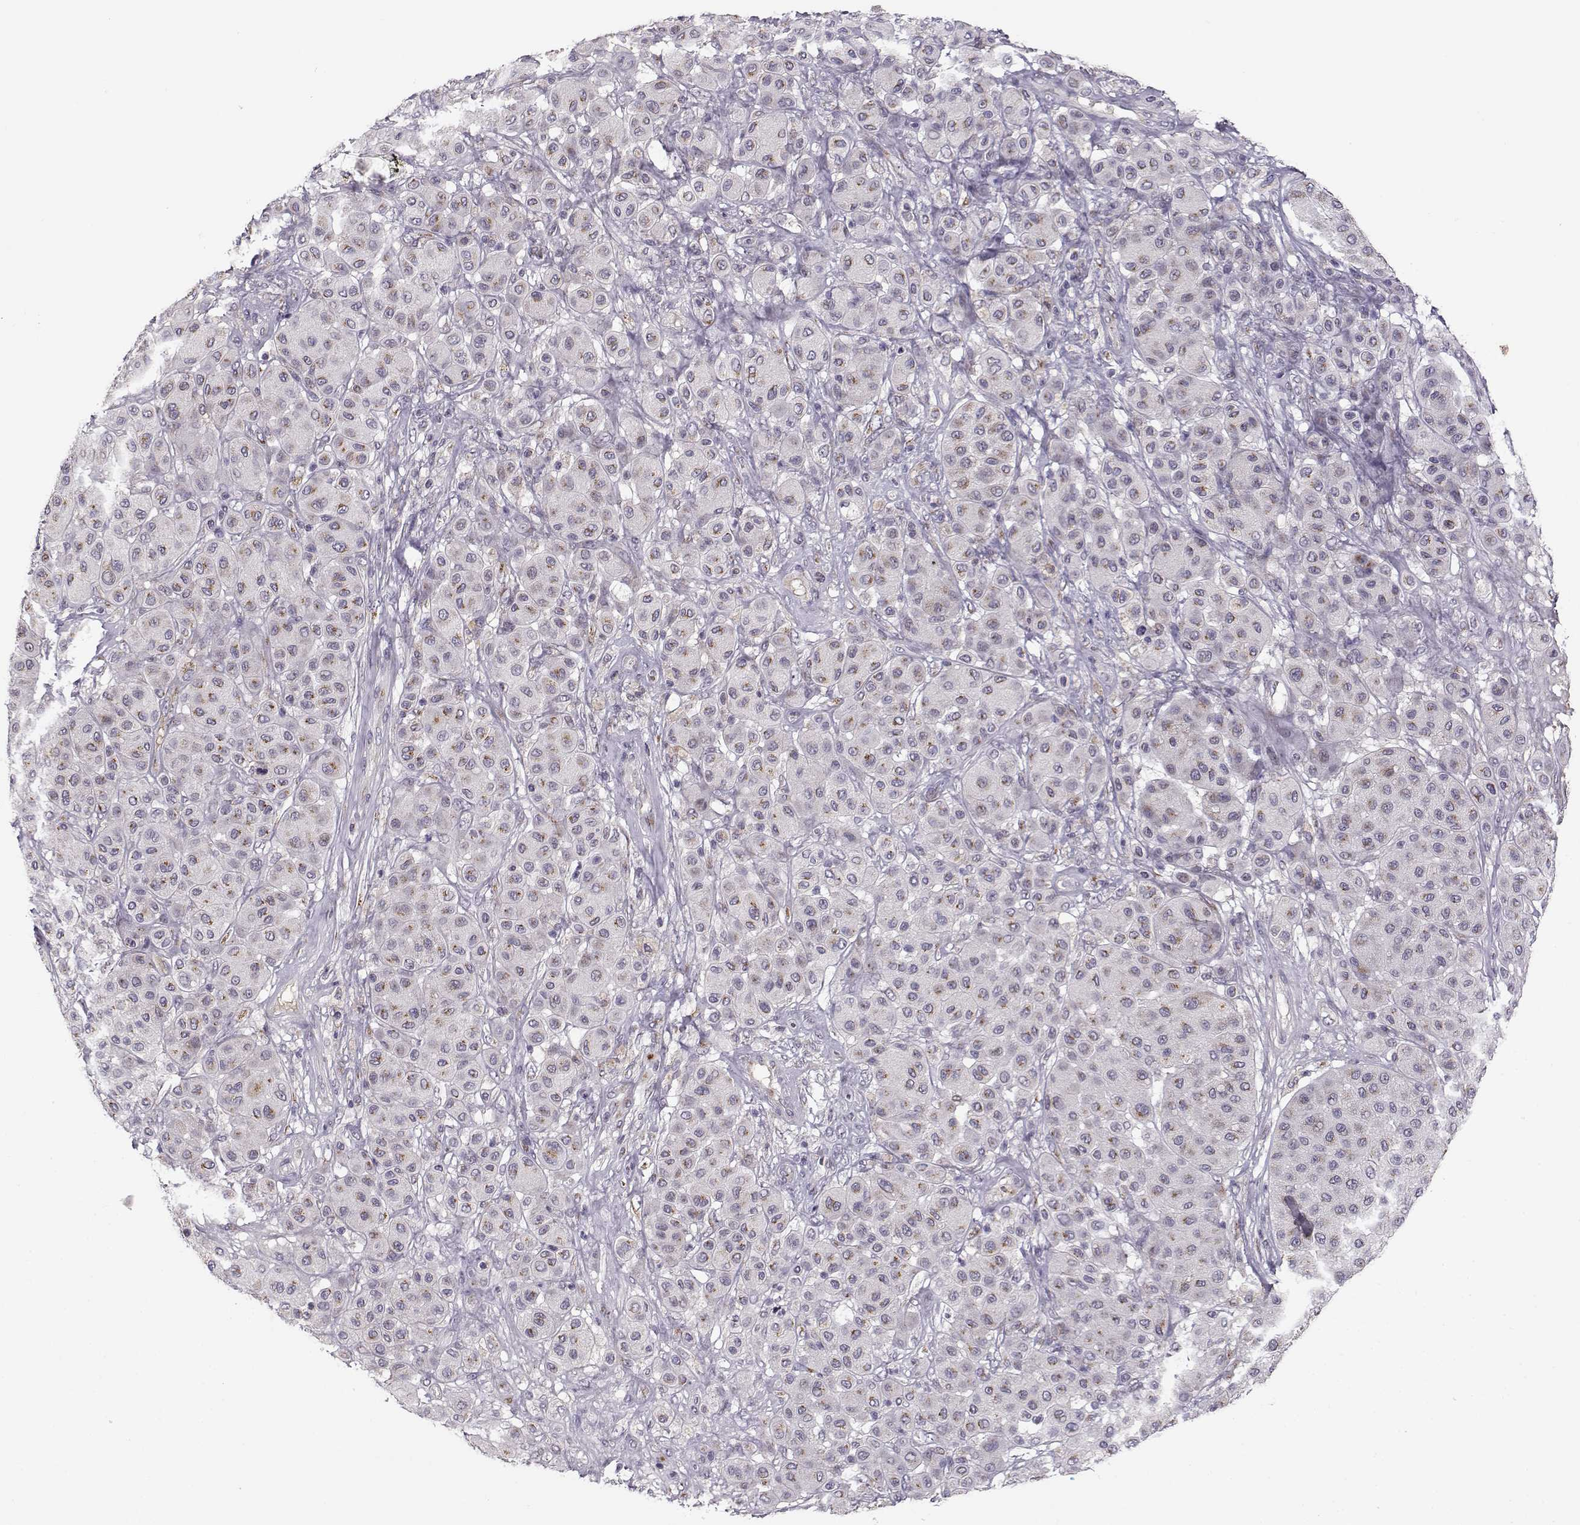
{"staining": {"intensity": "weak", "quantity": ">75%", "location": "cytoplasmic/membranous"}, "tissue": "melanoma", "cell_type": "Tumor cells", "image_type": "cancer", "snomed": [{"axis": "morphology", "description": "Malignant melanoma, Metastatic site"}, {"axis": "topography", "description": "Smooth muscle"}], "caption": "Immunohistochemistry (DAB) staining of malignant melanoma (metastatic site) exhibits weak cytoplasmic/membranous protein positivity in about >75% of tumor cells.", "gene": "SLC4A5", "patient": {"sex": "male", "age": 41}}